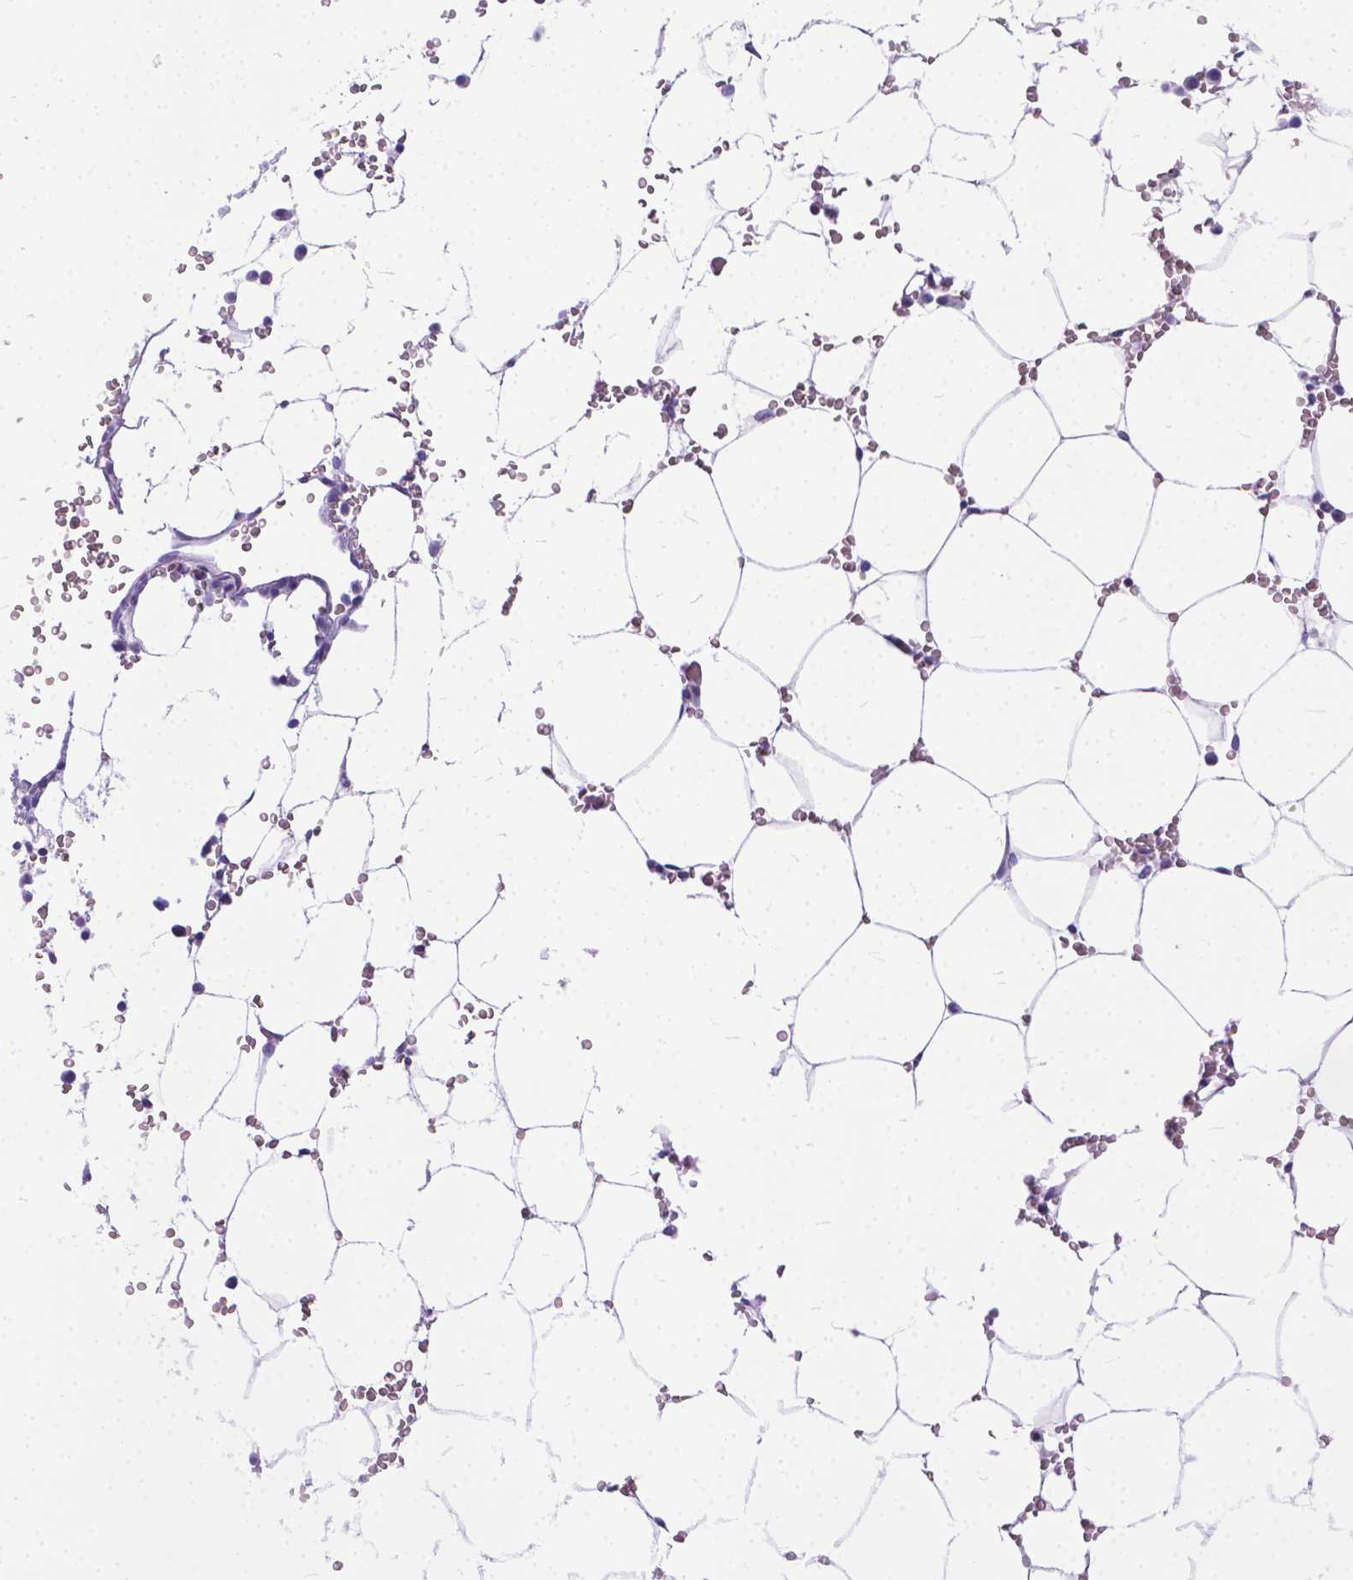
{"staining": {"intensity": "negative", "quantity": "none", "location": "none"}, "tissue": "bone marrow", "cell_type": "Hematopoietic cells", "image_type": "normal", "snomed": [{"axis": "morphology", "description": "Normal tissue, NOS"}, {"axis": "topography", "description": "Bone marrow"}], "caption": "The histopathology image shows no staining of hematopoietic cells in unremarkable bone marrow.", "gene": "TTLL6", "patient": {"sex": "female", "age": 52}}